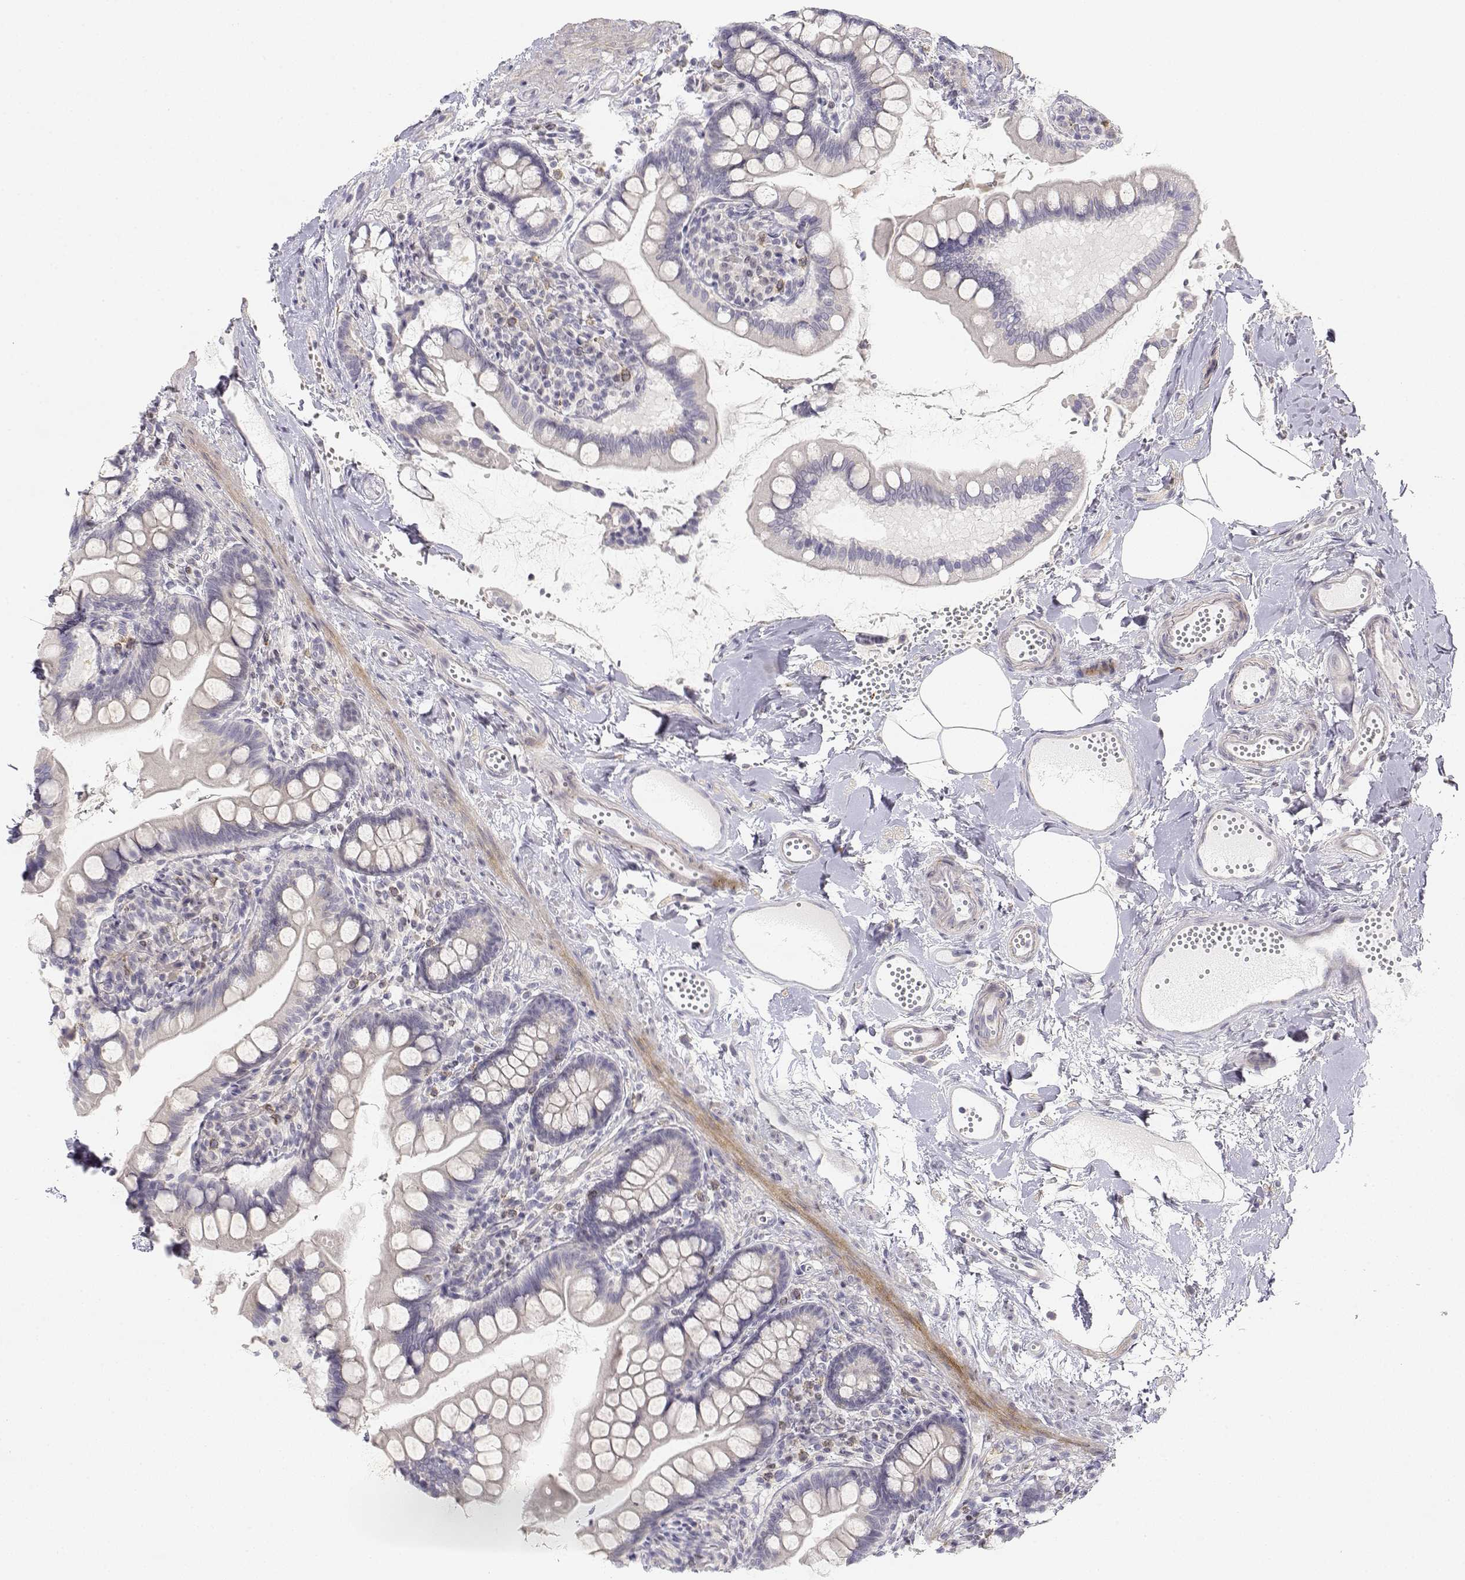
{"staining": {"intensity": "negative", "quantity": "none", "location": "none"}, "tissue": "small intestine", "cell_type": "Glandular cells", "image_type": "normal", "snomed": [{"axis": "morphology", "description": "Normal tissue, NOS"}, {"axis": "topography", "description": "Small intestine"}], "caption": "Small intestine stained for a protein using IHC demonstrates no staining glandular cells.", "gene": "GLIPR1L2", "patient": {"sex": "female", "age": 56}}